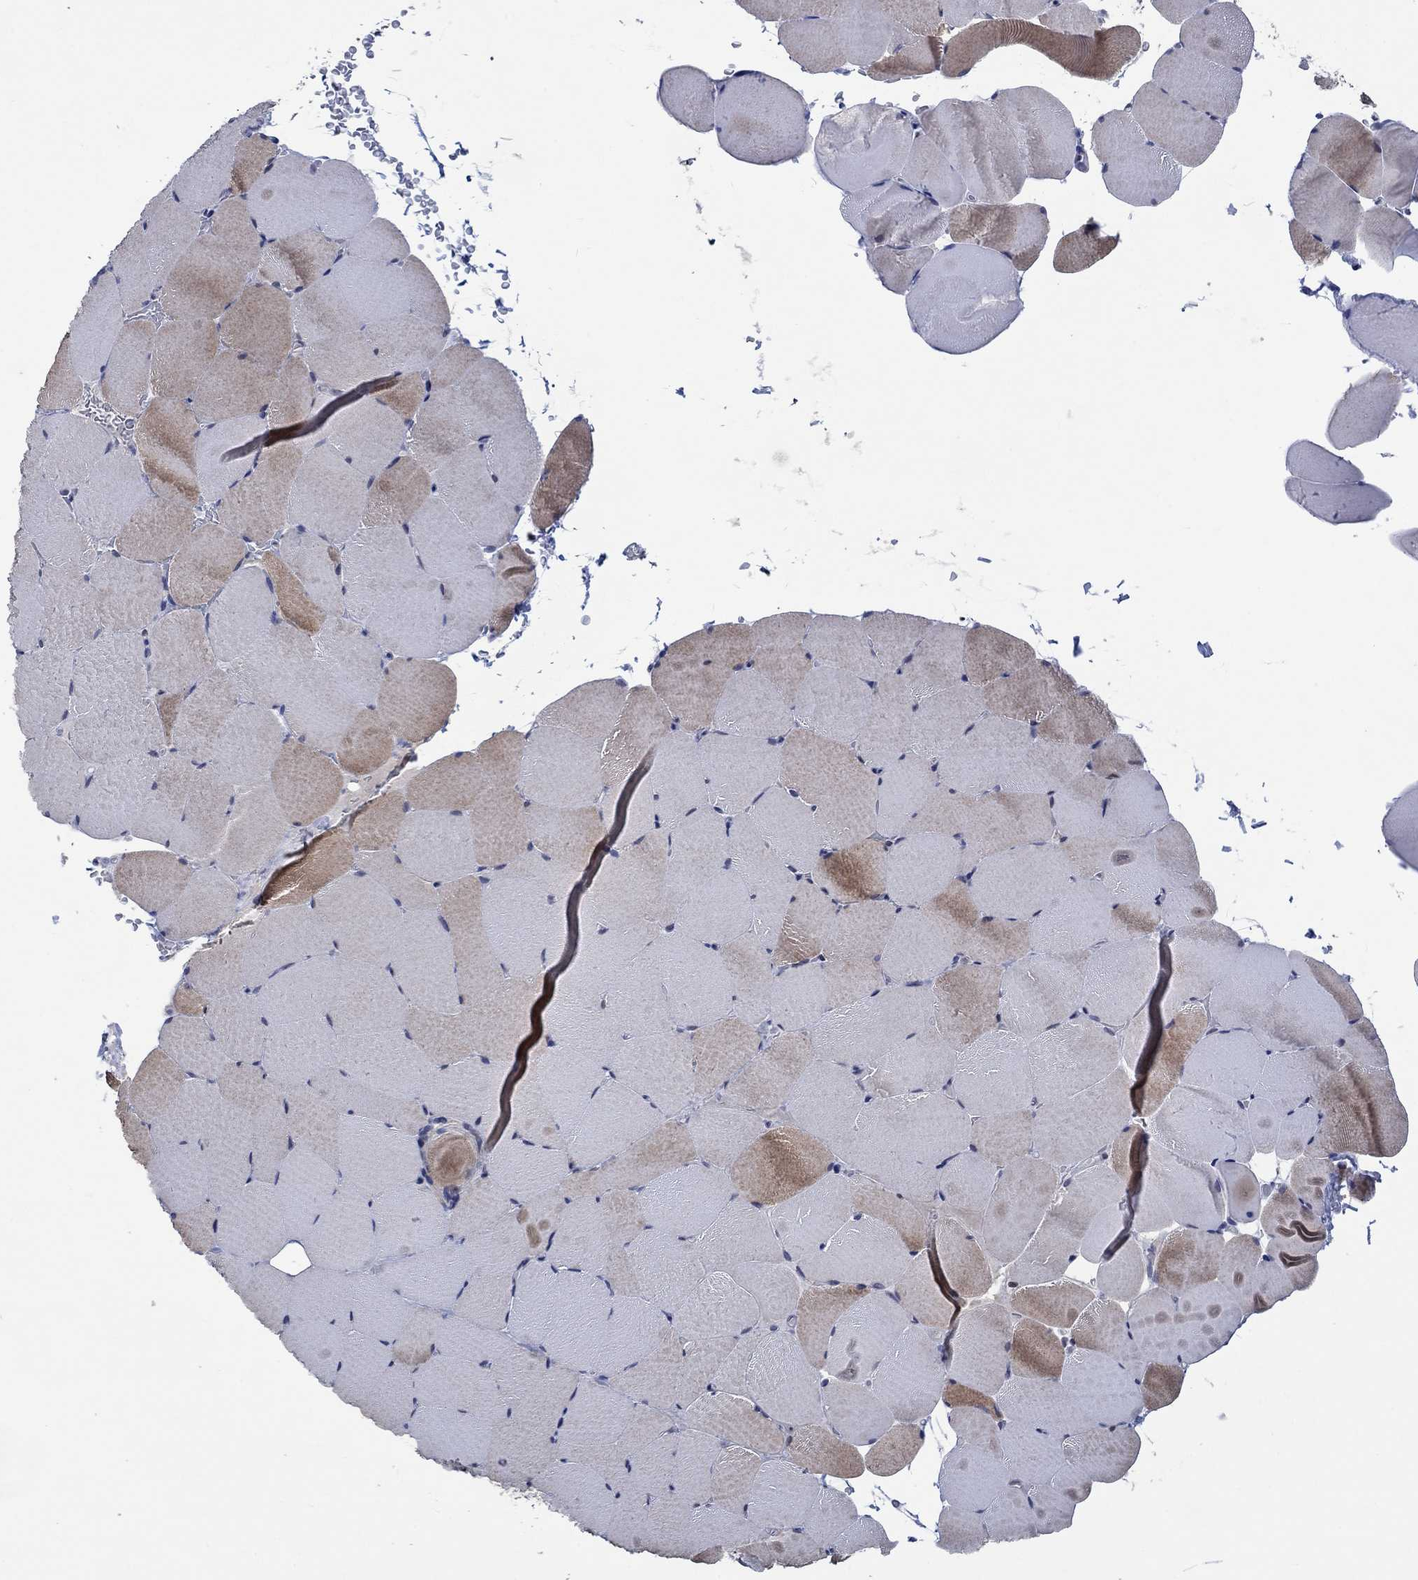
{"staining": {"intensity": "weak", "quantity": "25%-75%", "location": "cytoplasmic/membranous"}, "tissue": "skeletal muscle", "cell_type": "Myocytes", "image_type": "normal", "snomed": [{"axis": "morphology", "description": "Normal tissue, NOS"}, {"axis": "topography", "description": "Skeletal muscle"}], "caption": "Myocytes exhibit weak cytoplasmic/membranous staining in about 25%-75% of cells in benign skeletal muscle.", "gene": "HTN1", "patient": {"sex": "female", "age": 37}}